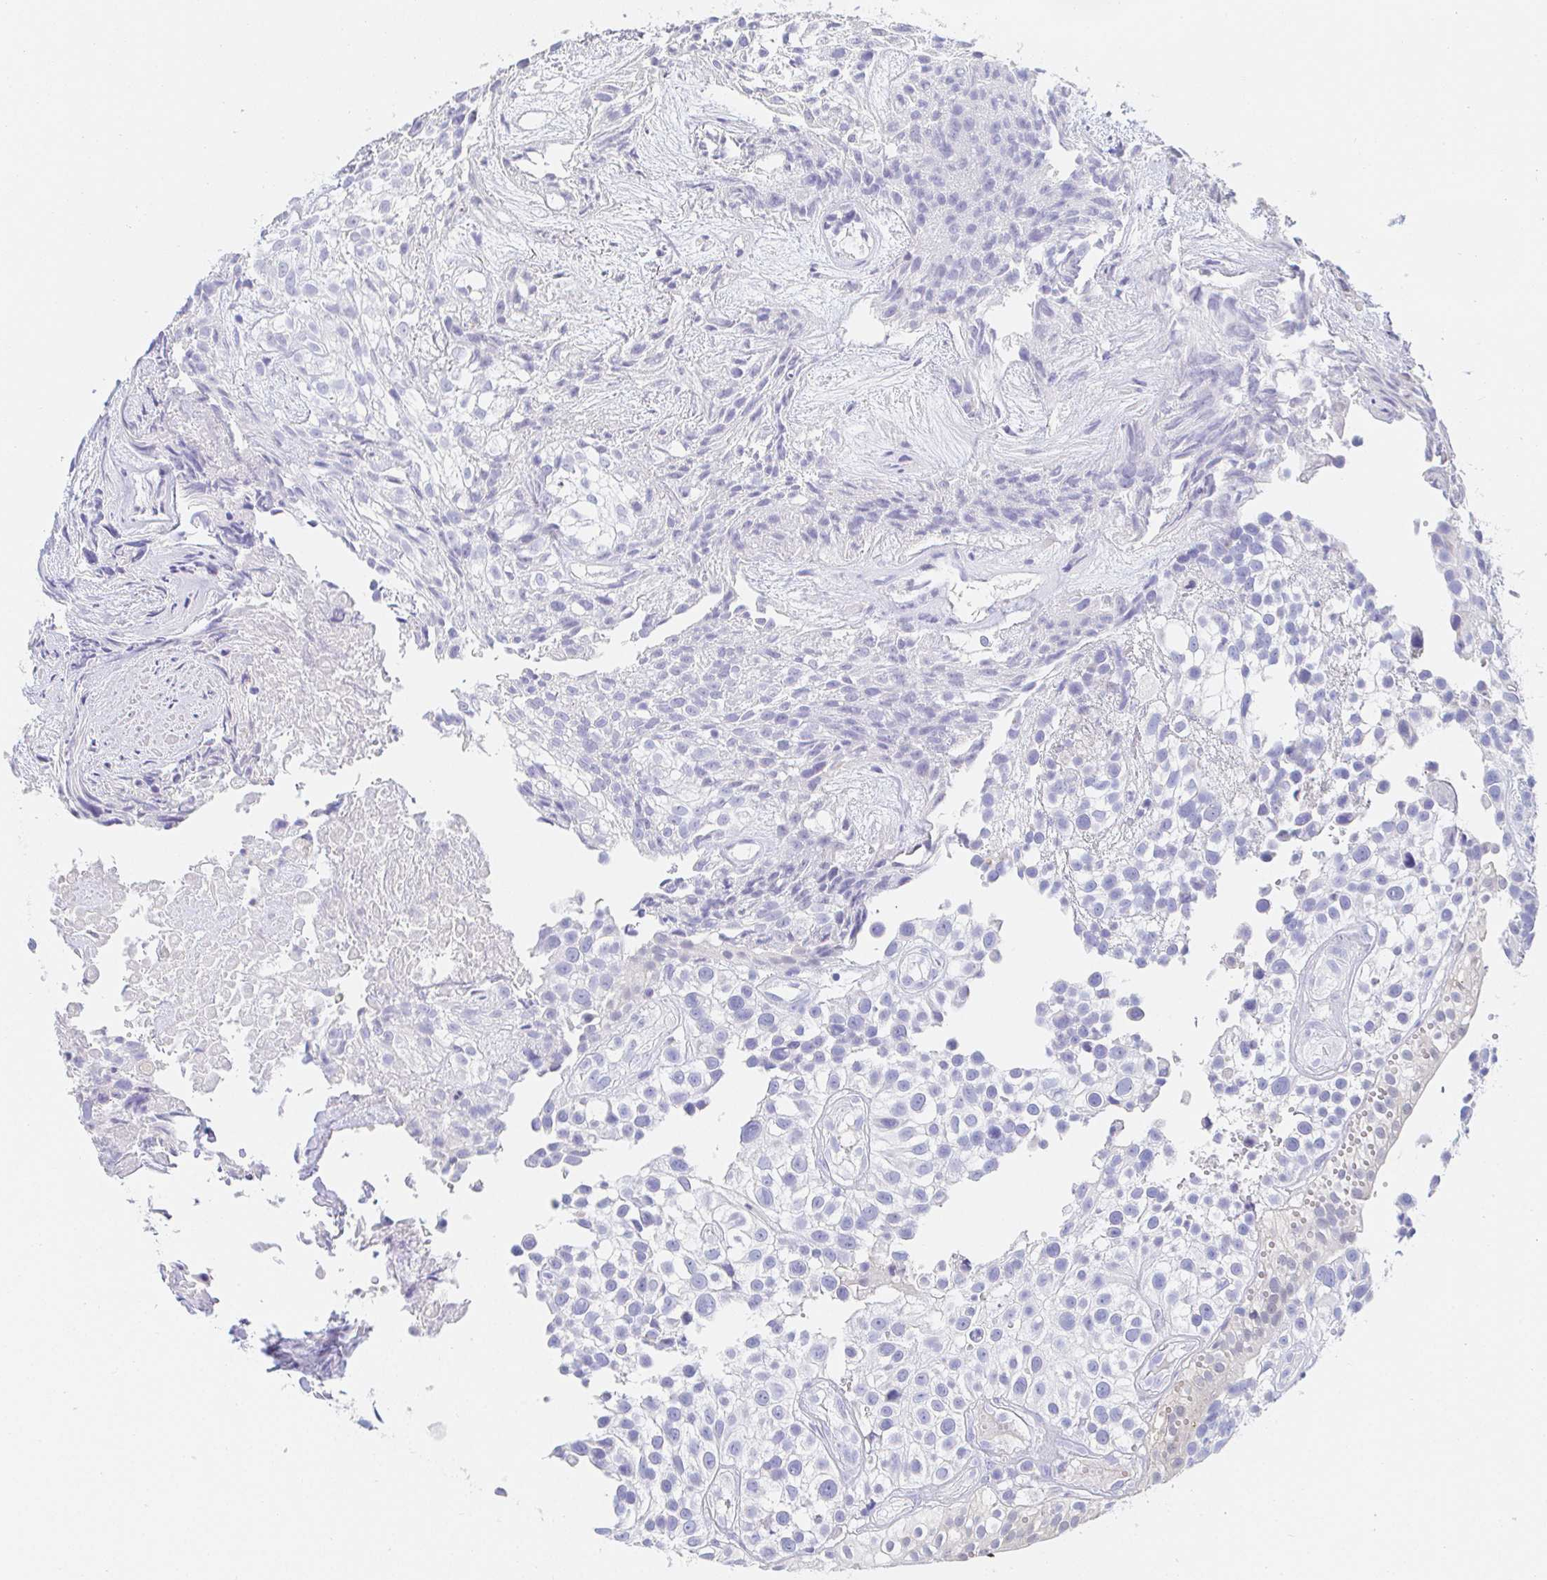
{"staining": {"intensity": "negative", "quantity": "none", "location": "none"}, "tissue": "urothelial cancer", "cell_type": "Tumor cells", "image_type": "cancer", "snomed": [{"axis": "morphology", "description": "Urothelial carcinoma, High grade"}, {"axis": "topography", "description": "Urinary bladder"}], "caption": "An IHC histopathology image of urothelial cancer is shown. There is no staining in tumor cells of urothelial cancer.", "gene": "PDE6B", "patient": {"sex": "male", "age": 56}}